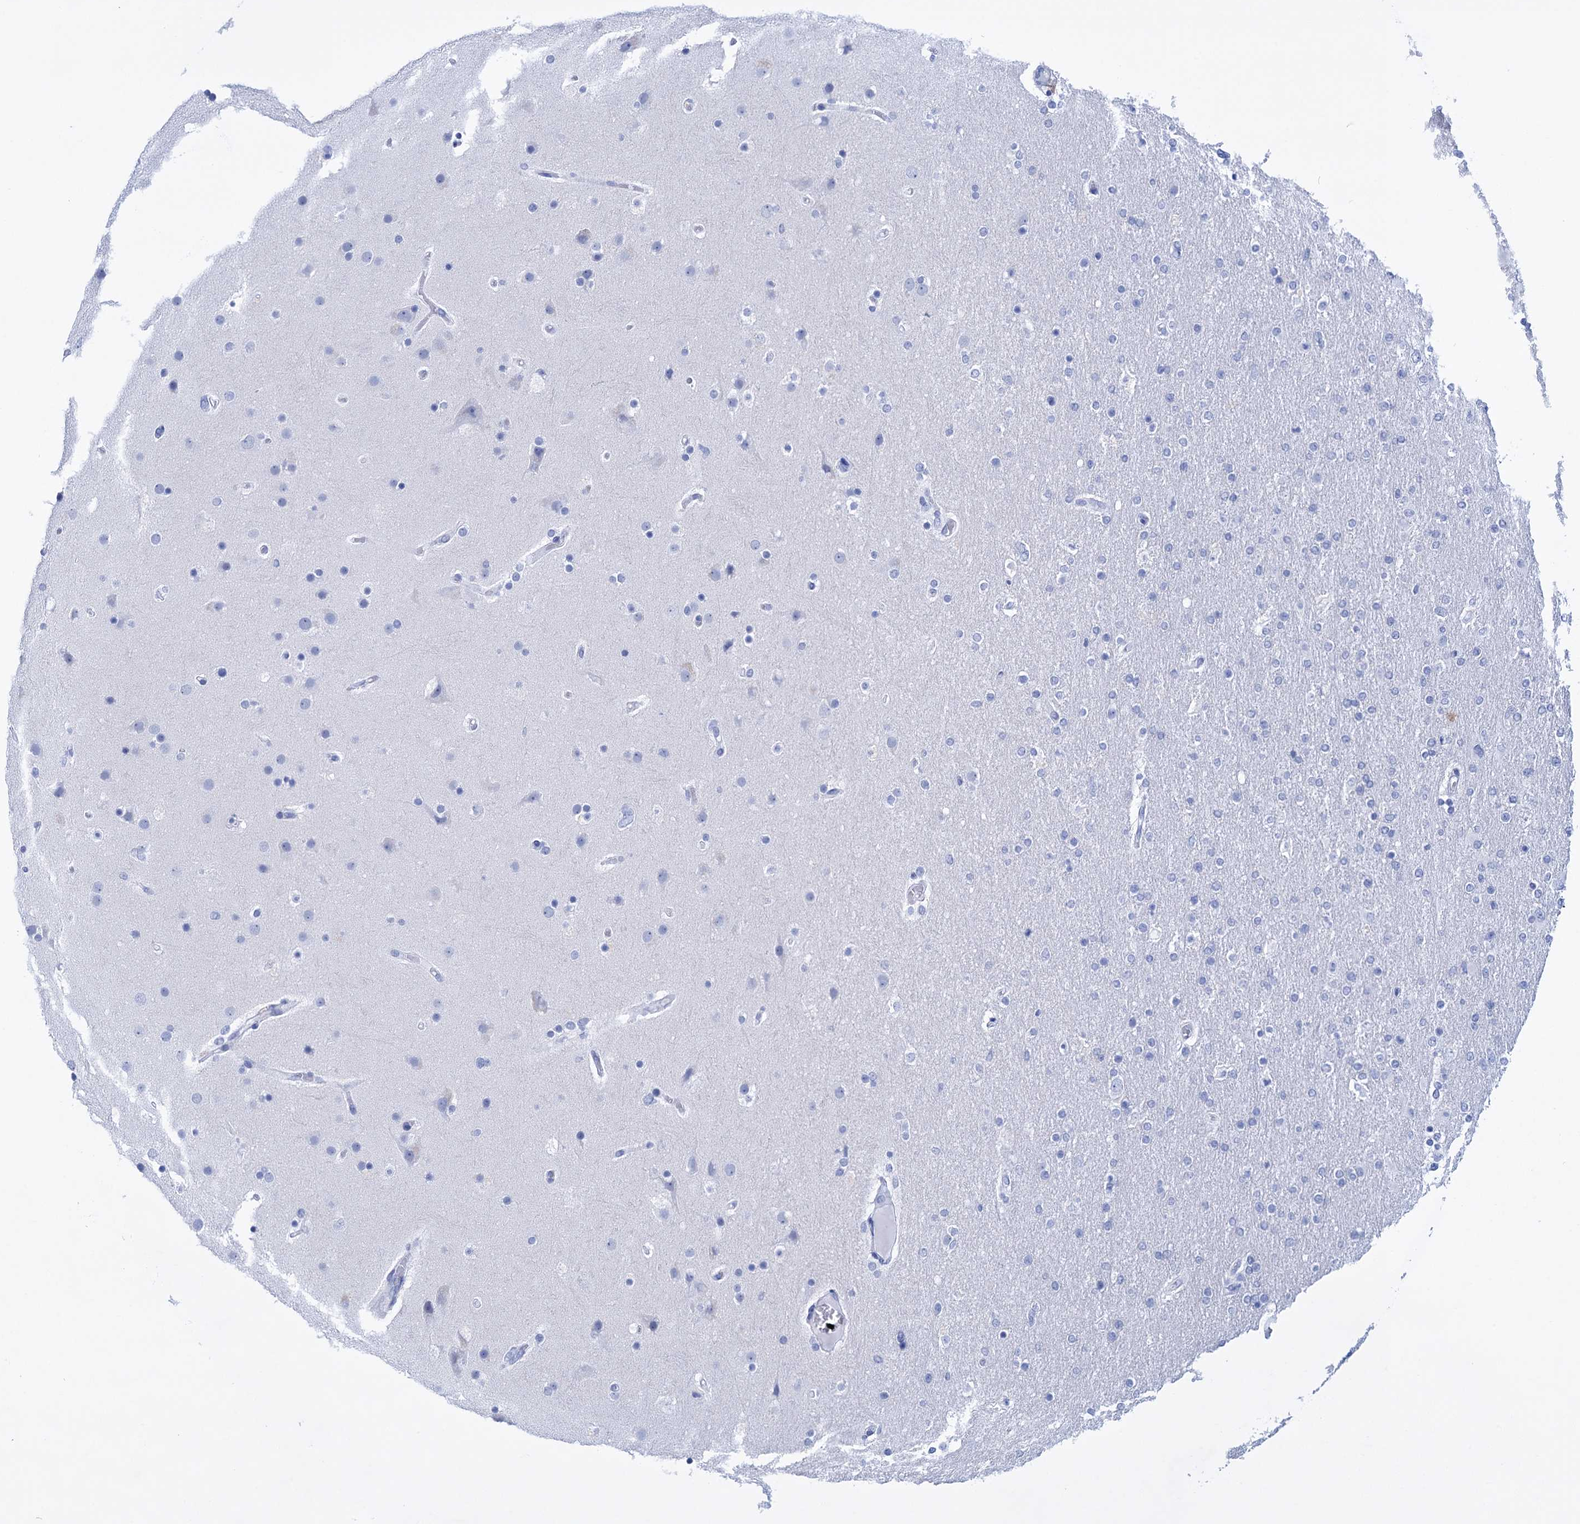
{"staining": {"intensity": "negative", "quantity": "none", "location": "none"}, "tissue": "glioma", "cell_type": "Tumor cells", "image_type": "cancer", "snomed": [{"axis": "morphology", "description": "Glioma, malignant, High grade"}, {"axis": "topography", "description": "Cerebral cortex"}], "caption": "A high-resolution micrograph shows immunohistochemistry (IHC) staining of malignant high-grade glioma, which reveals no significant staining in tumor cells.", "gene": "FBXW12", "patient": {"sex": "female", "age": 36}}